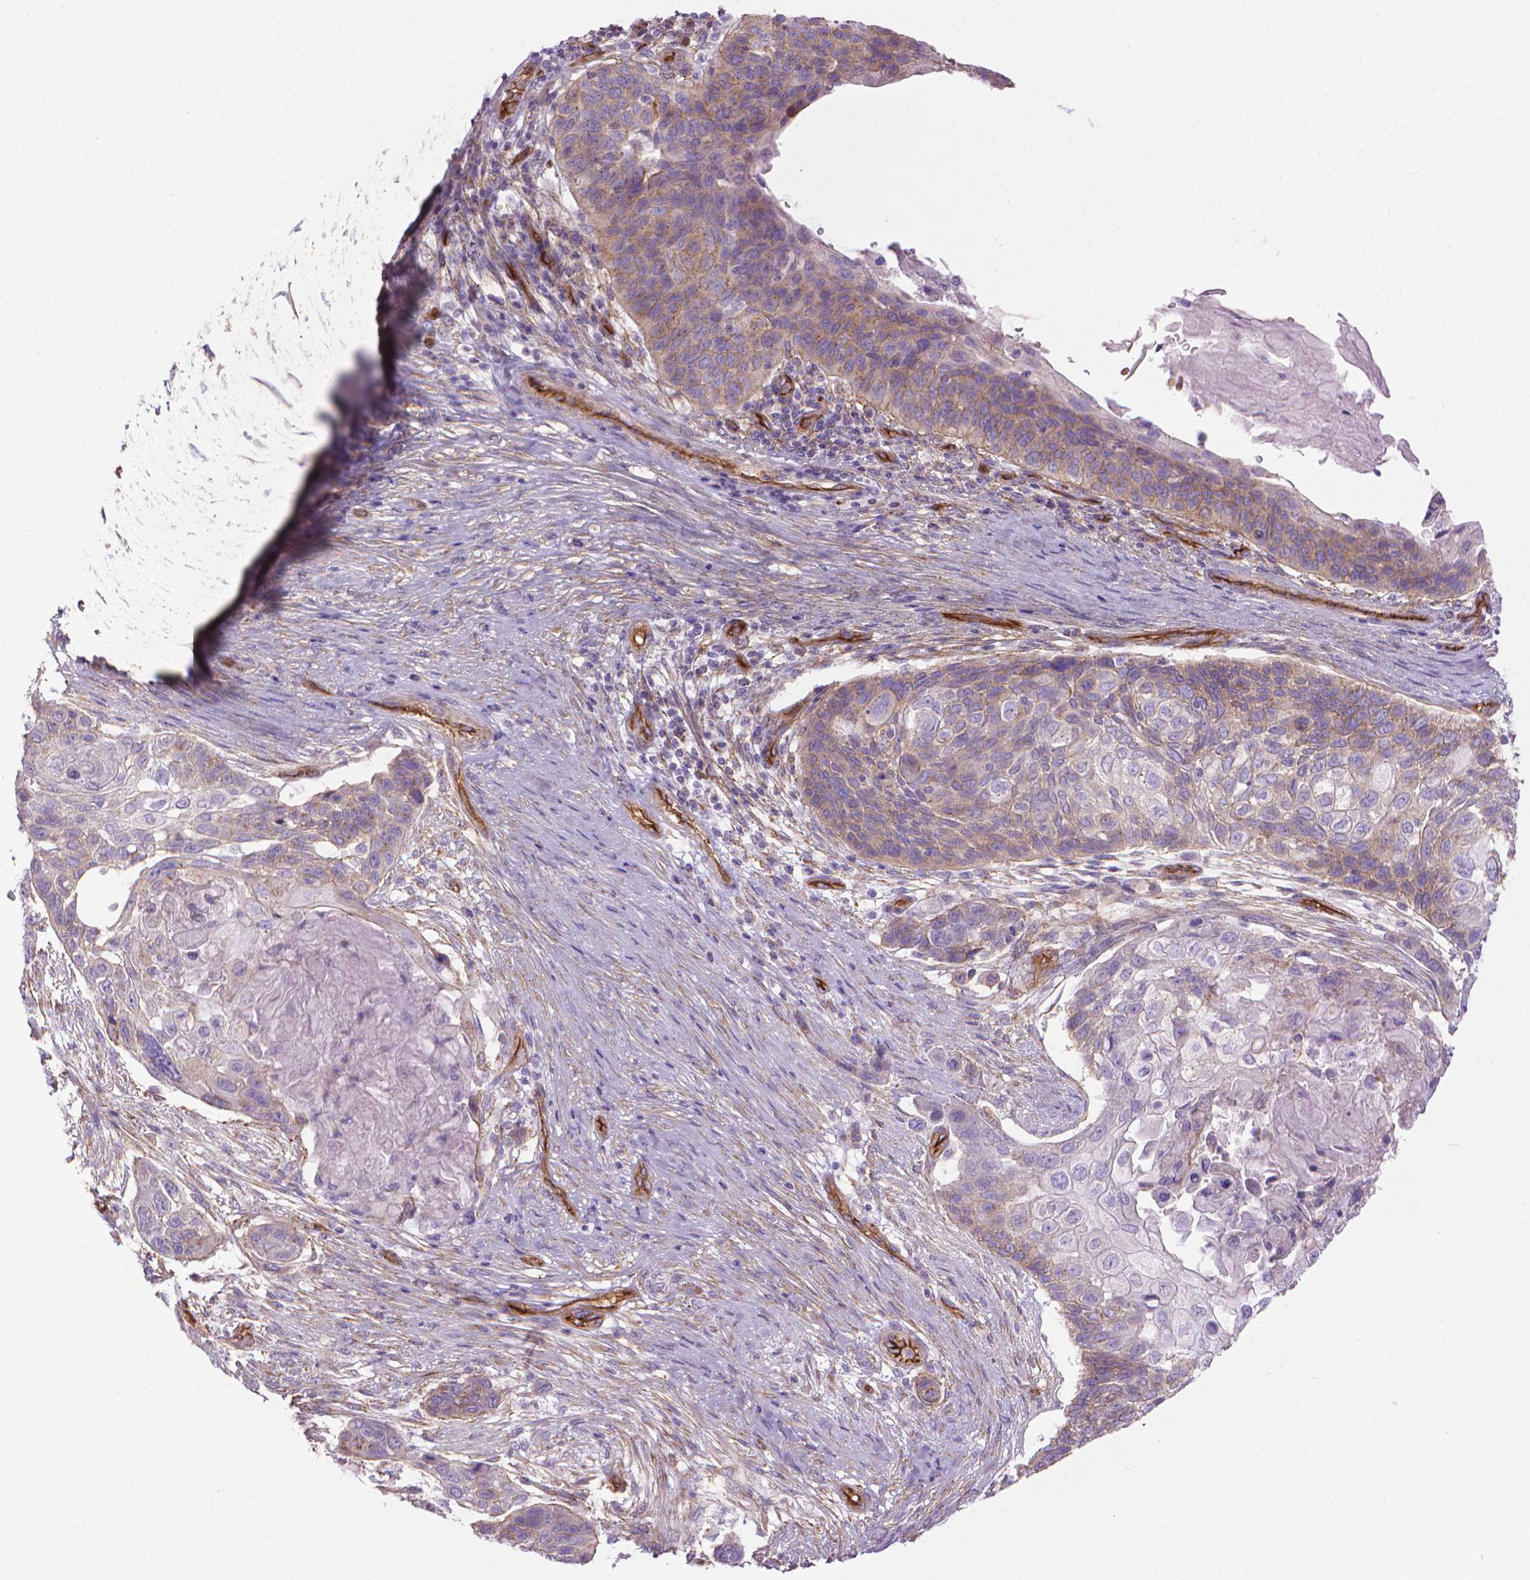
{"staining": {"intensity": "weak", "quantity": "25%-75%", "location": "cytoplasmic/membranous"}, "tissue": "lung cancer", "cell_type": "Tumor cells", "image_type": "cancer", "snomed": [{"axis": "morphology", "description": "Squamous cell carcinoma, NOS"}, {"axis": "topography", "description": "Lung"}], "caption": "DAB (3,3'-diaminobenzidine) immunohistochemical staining of lung cancer (squamous cell carcinoma) reveals weak cytoplasmic/membranous protein staining in approximately 25%-75% of tumor cells.", "gene": "TENT5A", "patient": {"sex": "male", "age": 69}}